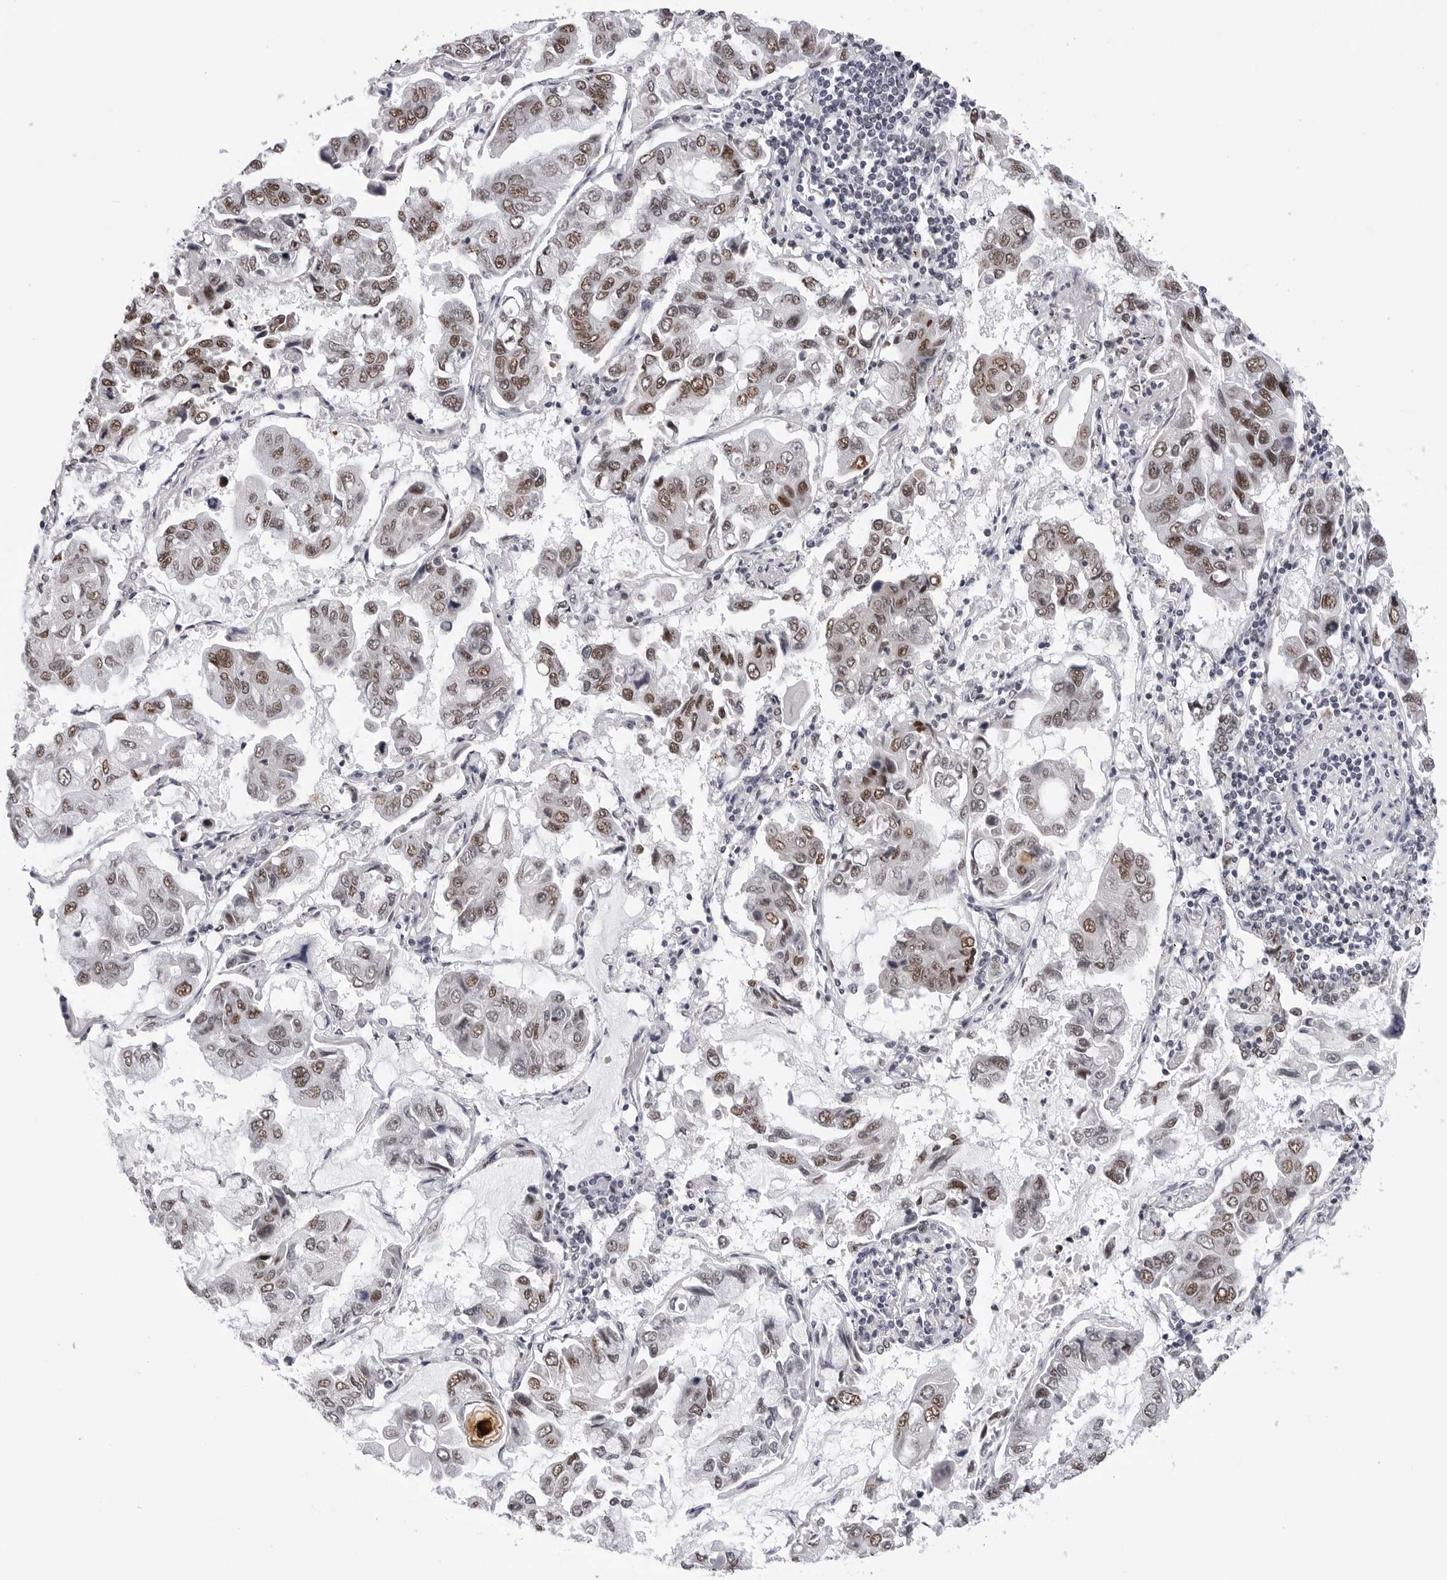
{"staining": {"intensity": "moderate", "quantity": ">75%", "location": "nuclear"}, "tissue": "lung cancer", "cell_type": "Tumor cells", "image_type": "cancer", "snomed": [{"axis": "morphology", "description": "Adenocarcinoma, NOS"}, {"axis": "topography", "description": "Lung"}], "caption": "The histopathology image displays immunohistochemical staining of lung adenocarcinoma. There is moderate nuclear positivity is present in about >75% of tumor cells.", "gene": "SF3B4", "patient": {"sex": "male", "age": 64}}